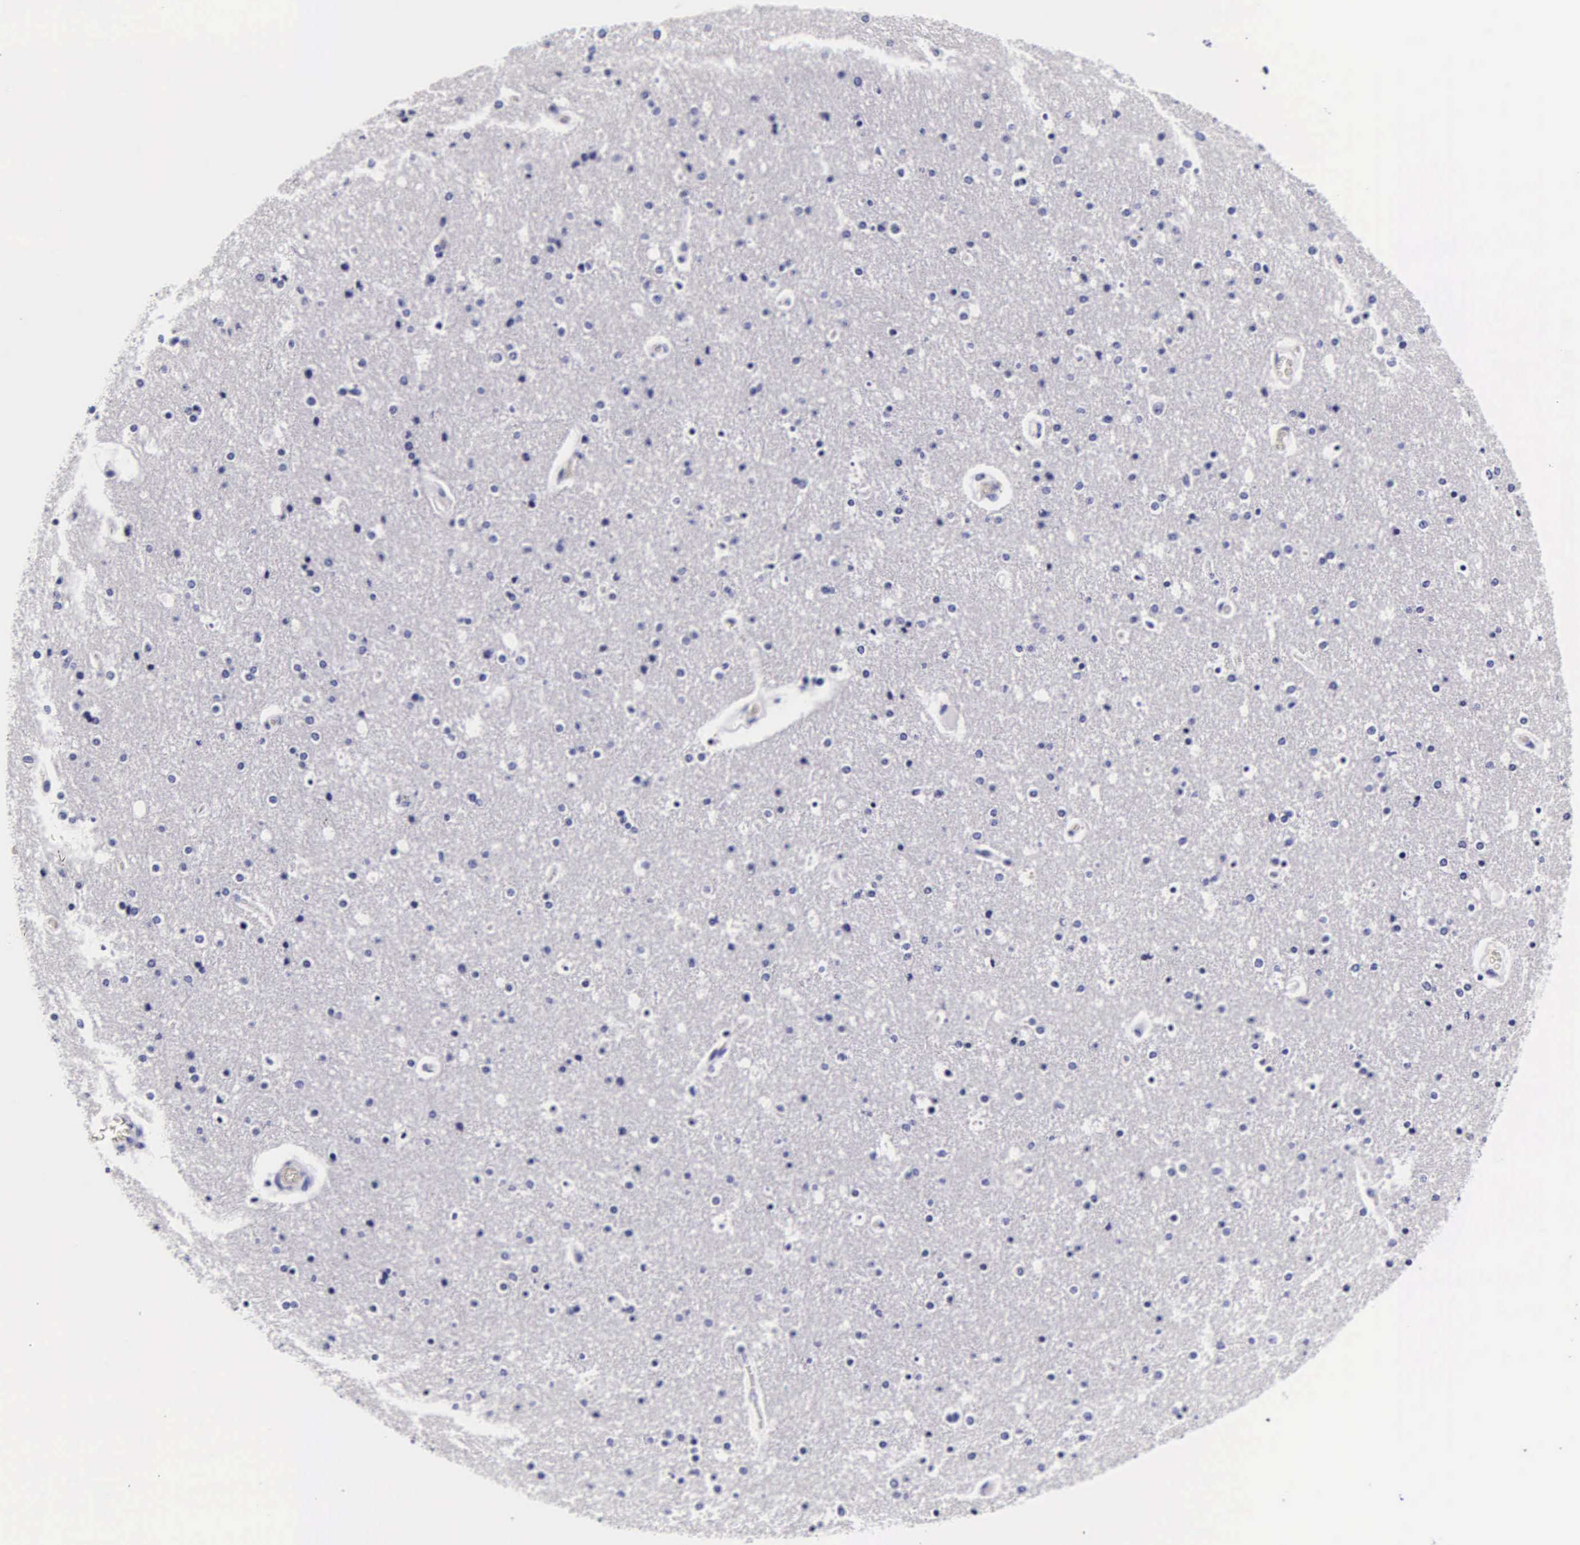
{"staining": {"intensity": "negative", "quantity": "none", "location": "none"}, "tissue": "cerebral cortex", "cell_type": "Endothelial cells", "image_type": "normal", "snomed": [{"axis": "morphology", "description": "Normal tissue, NOS"}, {"axis": "topography", "description": "Cerebral cortex"}], "caption": "IHC micrograph of benign cerebral cortex: cerebral cortex stained with DAB displays no significant protein staining in endothelial cells. (Brightfield microscopy of DAB IHC at high magnification).", "gene": "DGCR2", "patient": {"sex": "female", "age": 54}}